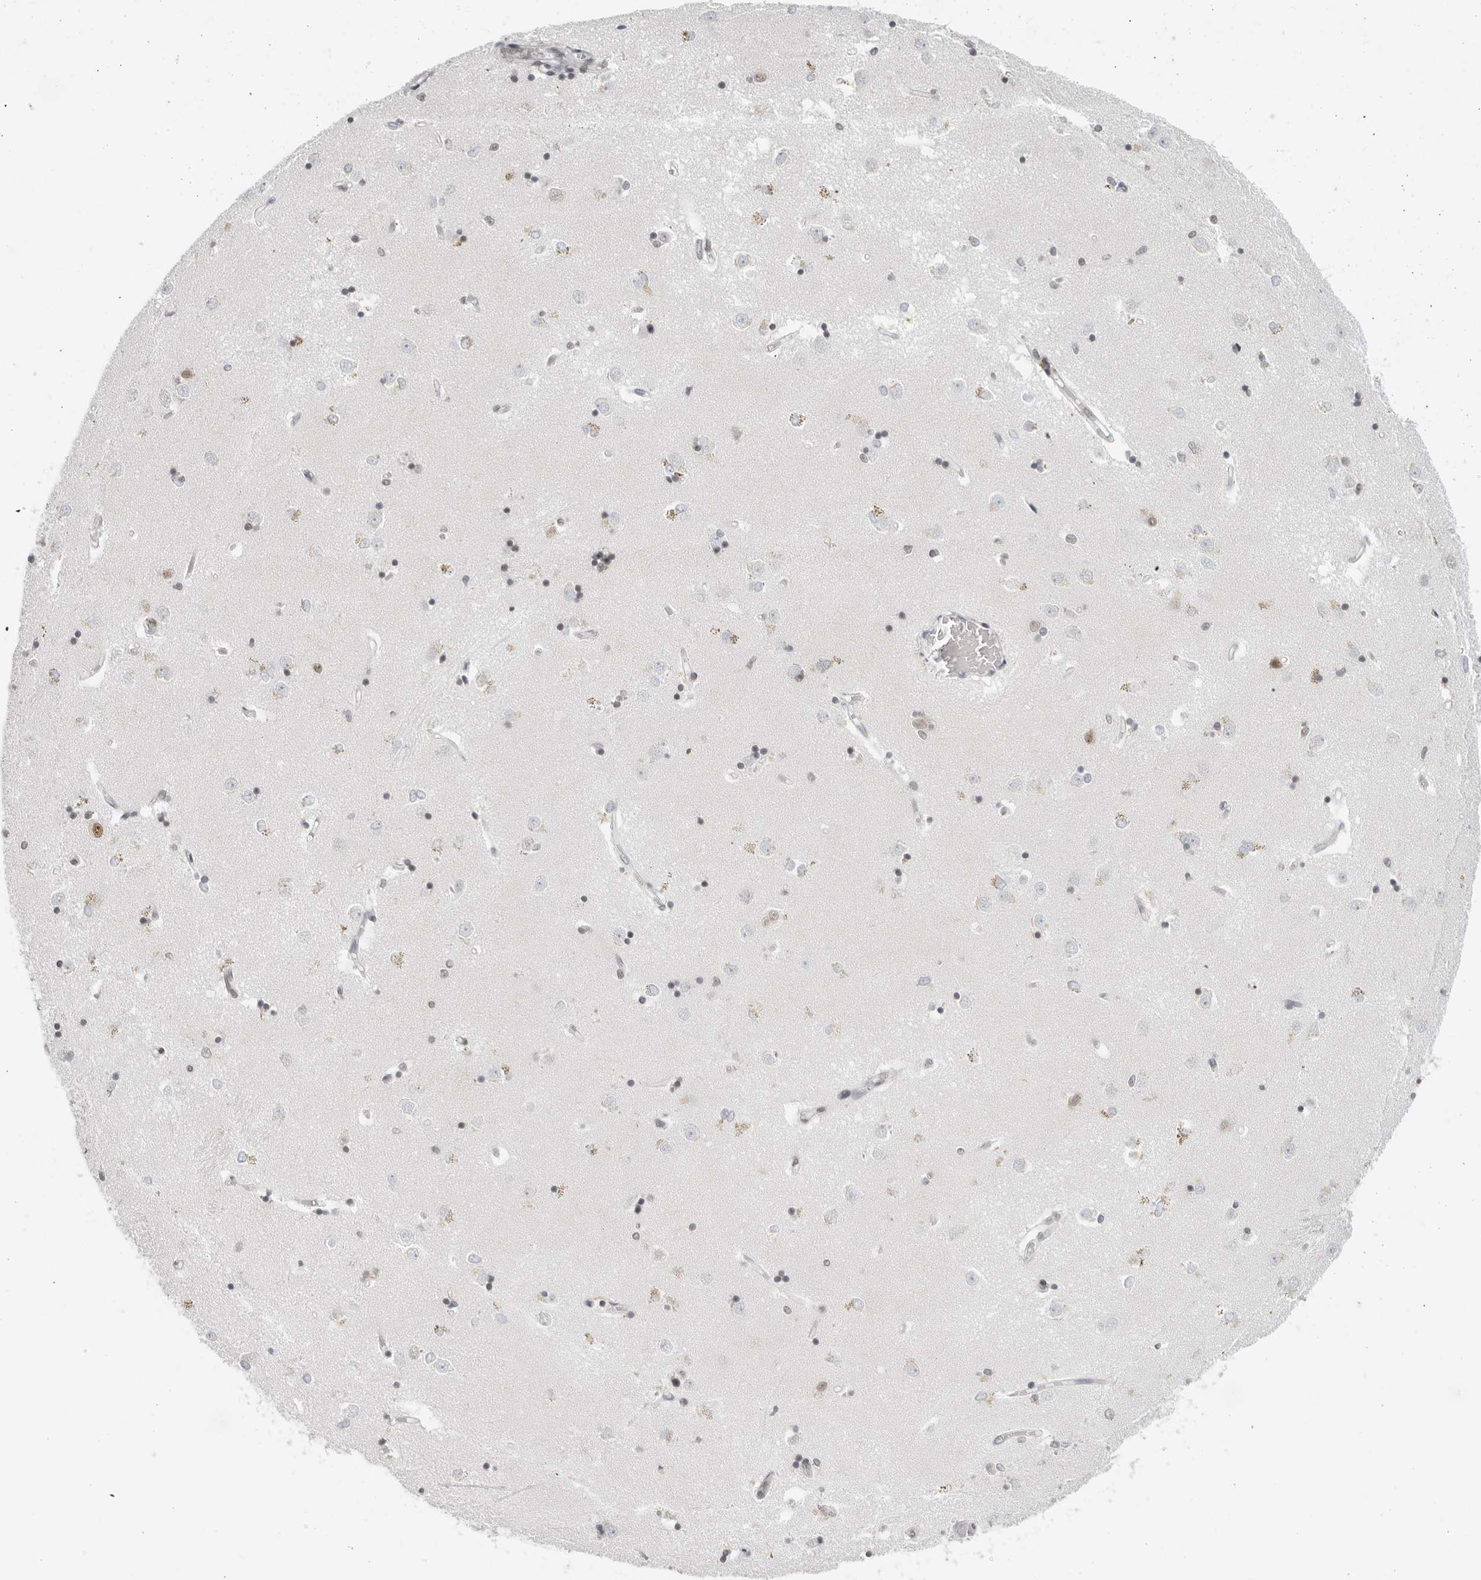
{"staining": {"intensity": "moderate", "quantity": "<25%", "location": "nuclear"}, "tissue": "caudate", "cell_type": "Glial cells", "image_type": "normal", "snomed": [{"axis": "morphology", "description": "Normal tissue, NOS"}, {"axis": "topography", "description": "Lateral ventricle wall"}], "caption": "Human caudate stained for a protein (brown) demonstrates moderate nuclear positive expression in about <25% of glial cells.", "gene": "FOXK2", "patient": {"sex": "male", "age": 45}}